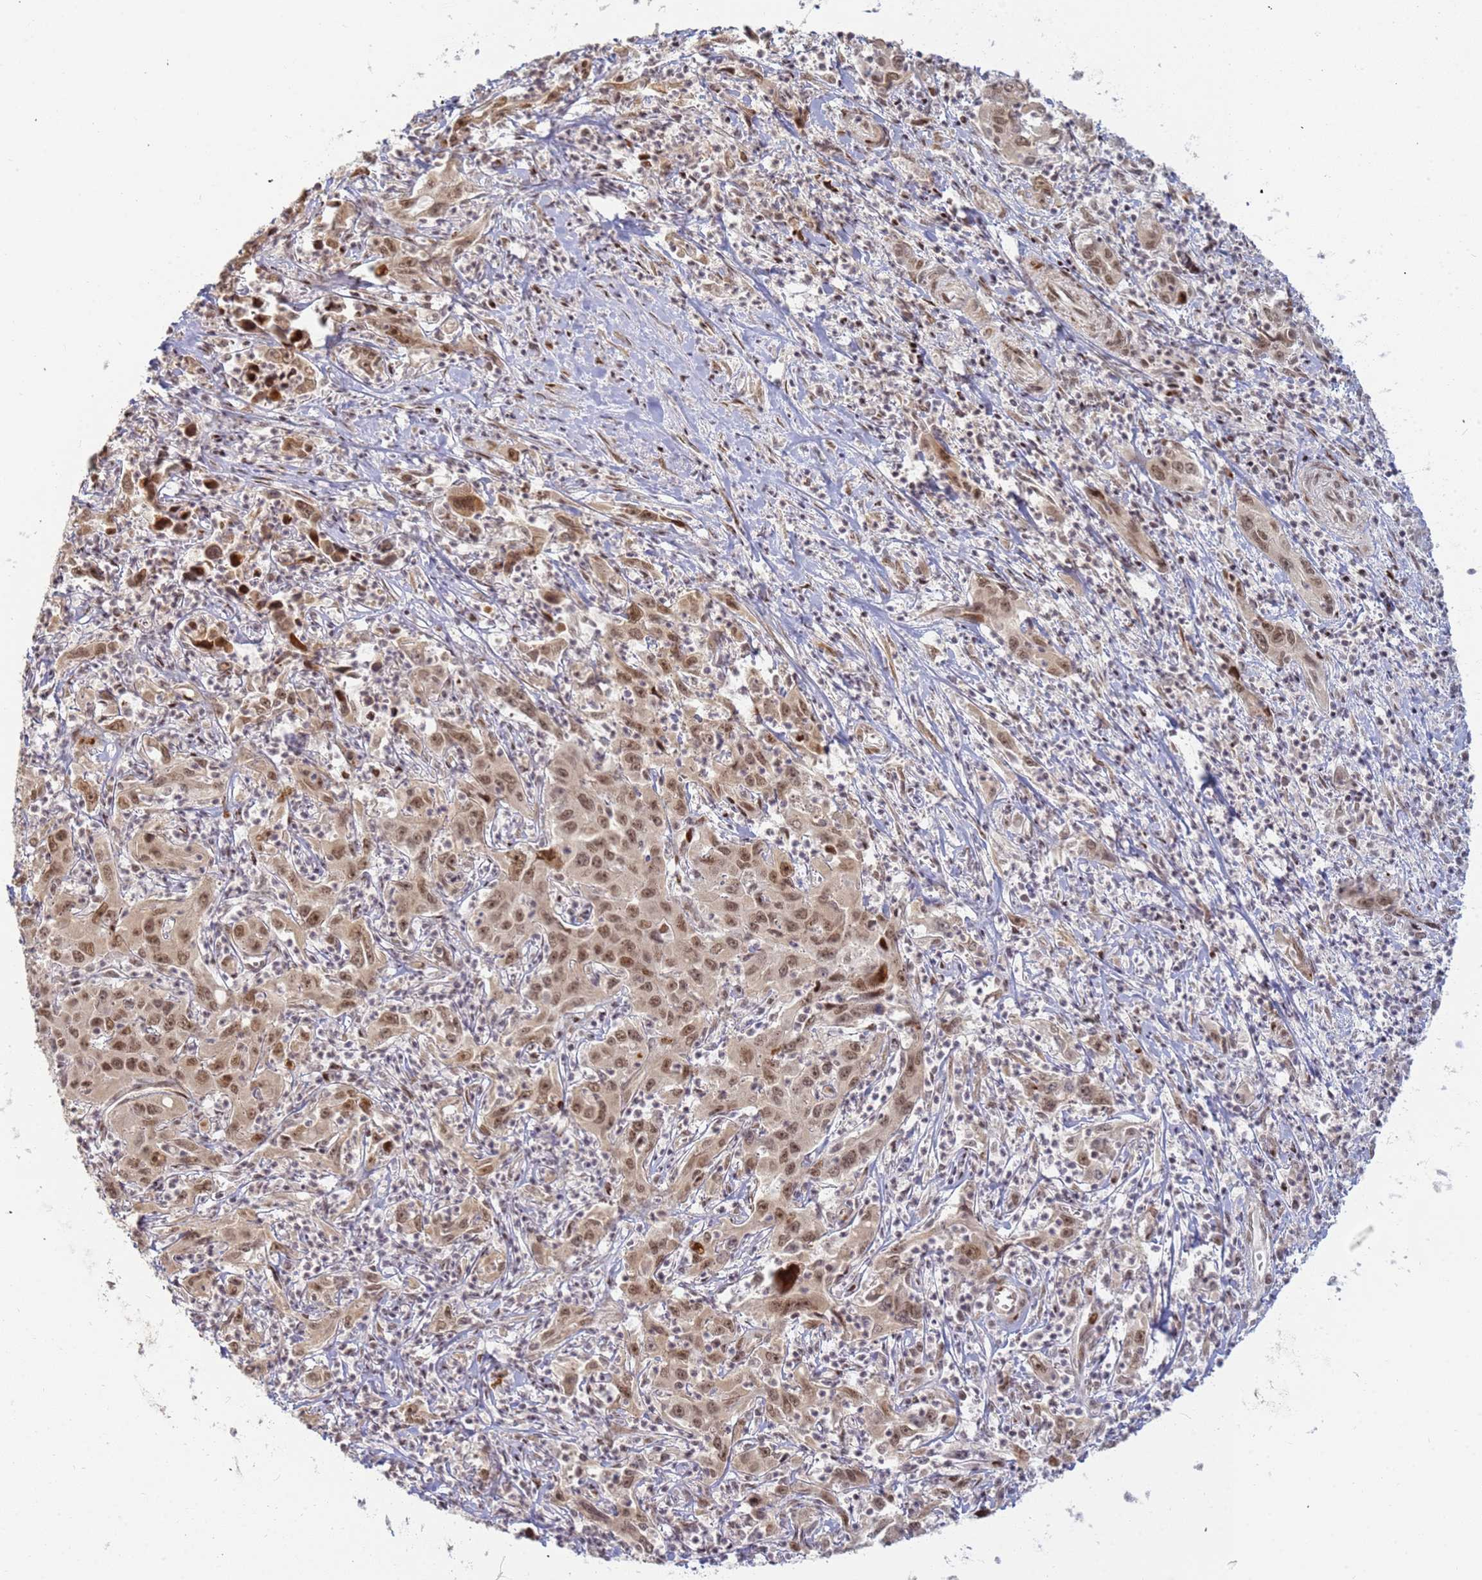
{"staining": {"intensity": "moderate", "quantity": ">75%", "location": "nuclear"}, "tissue": "liver cancer", "cell_type": "Tumor cells", "image_type": "cancer", "snomed": [{"axis": "morphology", "description": "Carcinoma, Hepatocellular, NOS"}, {"axis": "topography", "description": "Liver"}], "caption": "IHC staining of liver cancer (hepatocellular carcinoma), which demonstrates medium levels of moderate nuclear staining in about >75% of tumor cells indicating moderate nuclear protein positivity. The staining was performed using DAB (3,3'-diaminobenzidine) (brown) for protein detection and nuclei were counterstained in hematoxylin (blue).", "gene": "ABCA2", "patient": {"sex": "male", "age": 63}}